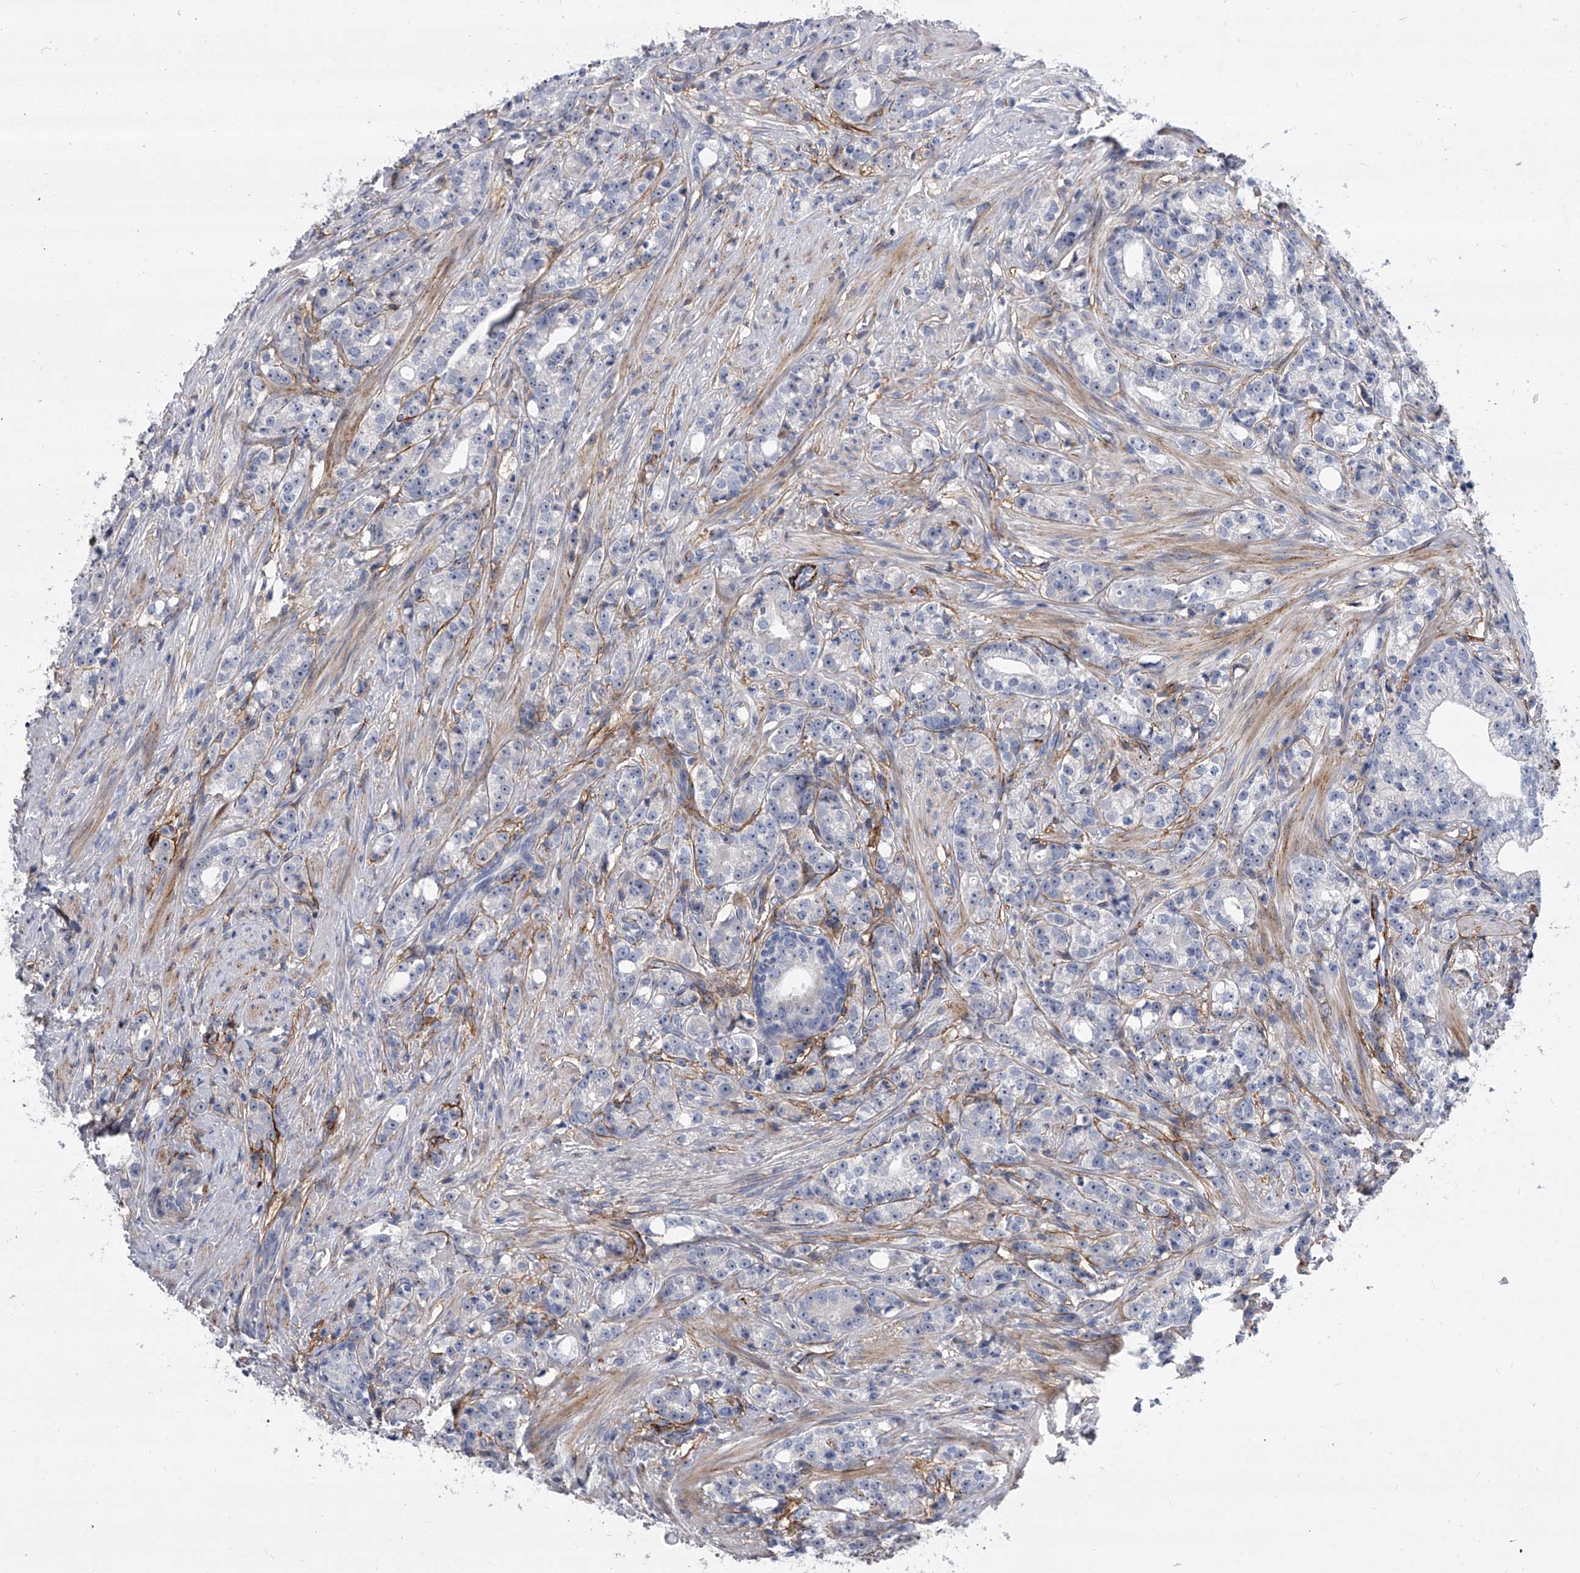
{"staining": {"intensity": "negative", "quantity": "none", "location": "none"}, "tissue": "prostate cancer", "cell_type": "Tumor cells", "image_type": "cancer", "snomed": [{"axis": "morphology", "description": "Adenocarcinoma, High grade"}, {"axis": "topography", "description": "Prostate"}], "caption": "This is an immunohistochemistry micrograph of human prostate cancer (adenocarcinoma (high-grade)). There is no expression in tumor cells.", "gene": "ALG14", "patient": {"sex": "male", "age": 69}}